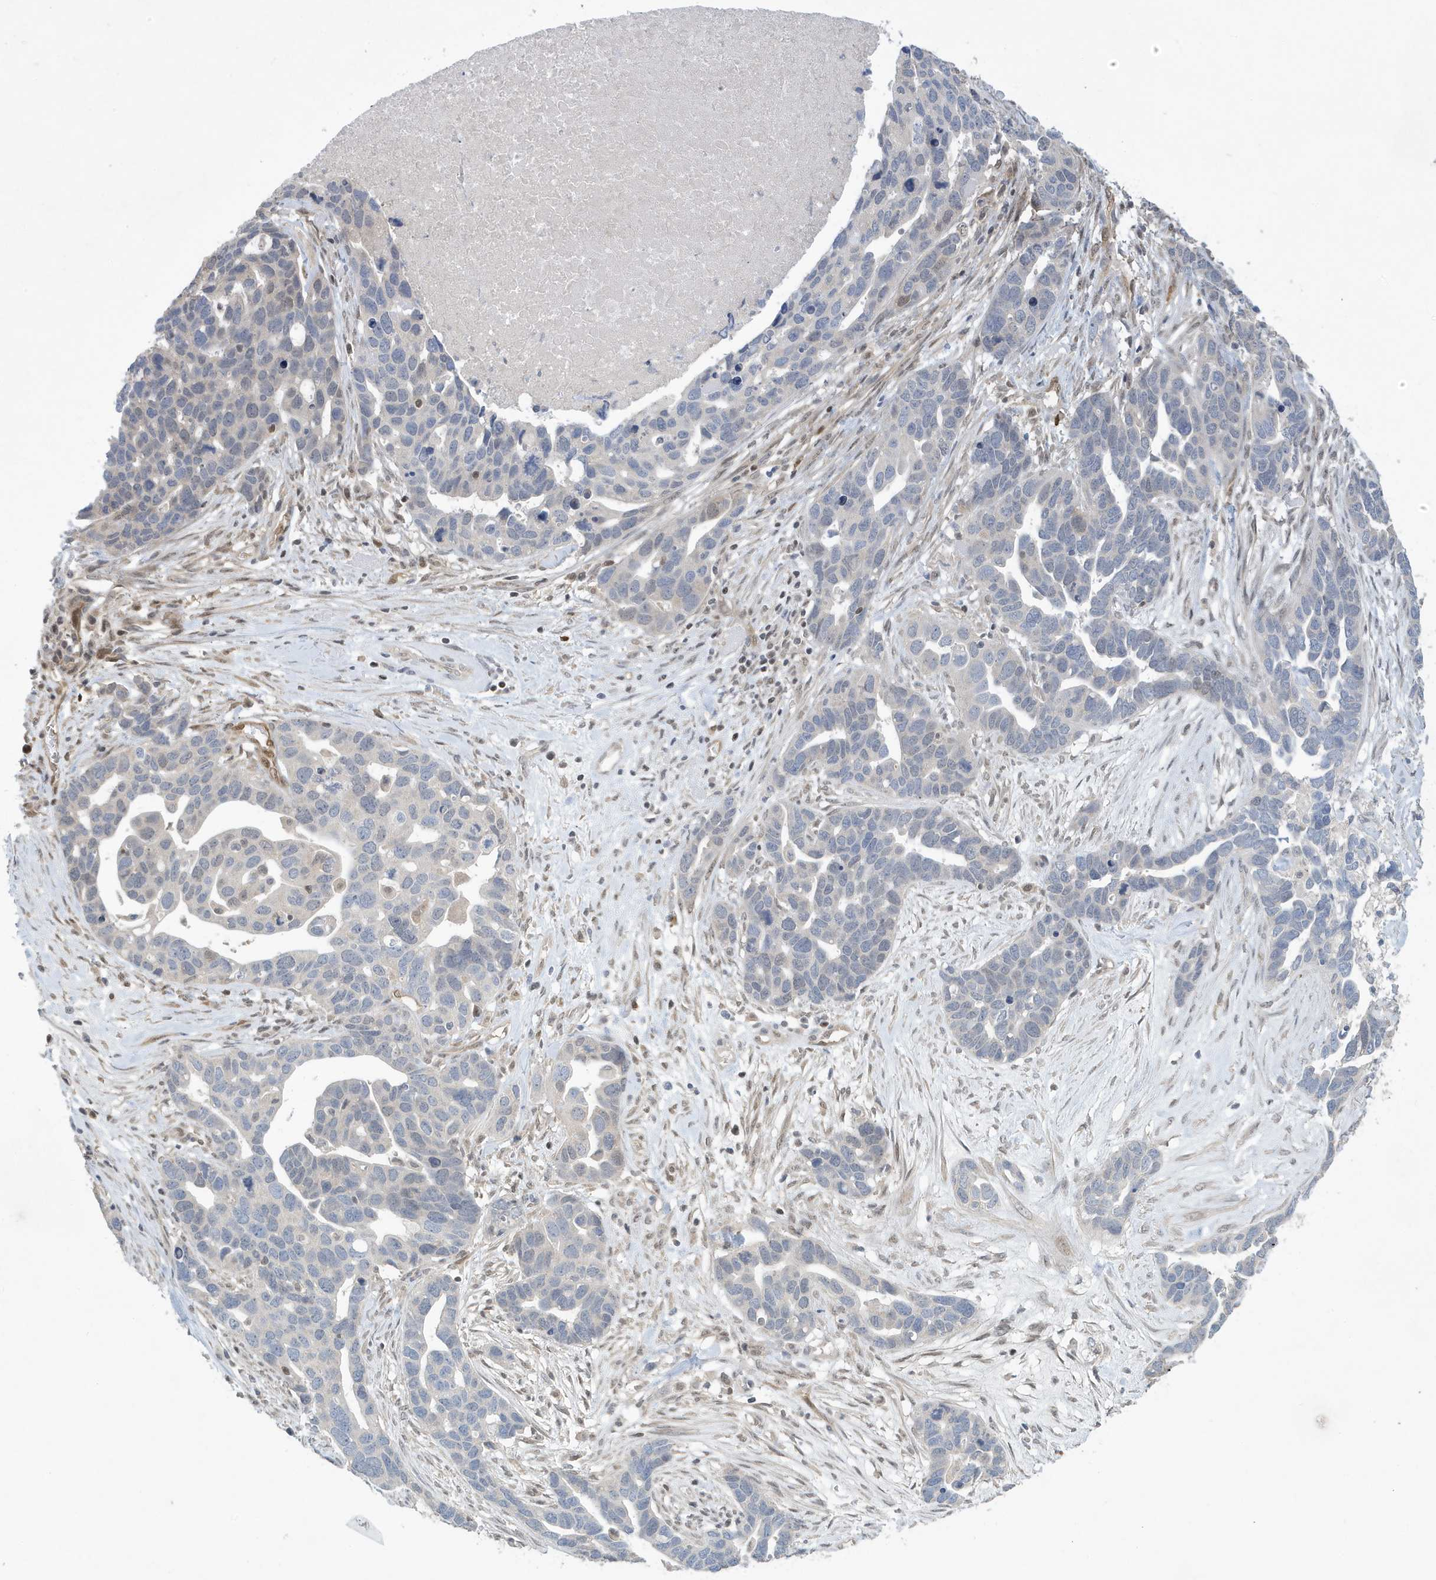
{"staining": {"intensity": "negative", "quantity": "none", "location": "none"}, "tissue": "ovarian cancer", "cell_type": "Tumor cells", "image_type": "cancer", "snomed": [{"axis": "morphology", "description": "Cystadenocarcinoma, serous, NOS"}, {"axis": "topography", "description": "Ovary"}], "caption": "IHC micrograph of serous cystadenocarcinoma (ovarian) stained for a protein (brown), which demonstrates no positivity in tumor cells.", "gene": "NCOA7", "patient": {"sex": "female", "age": 54}}